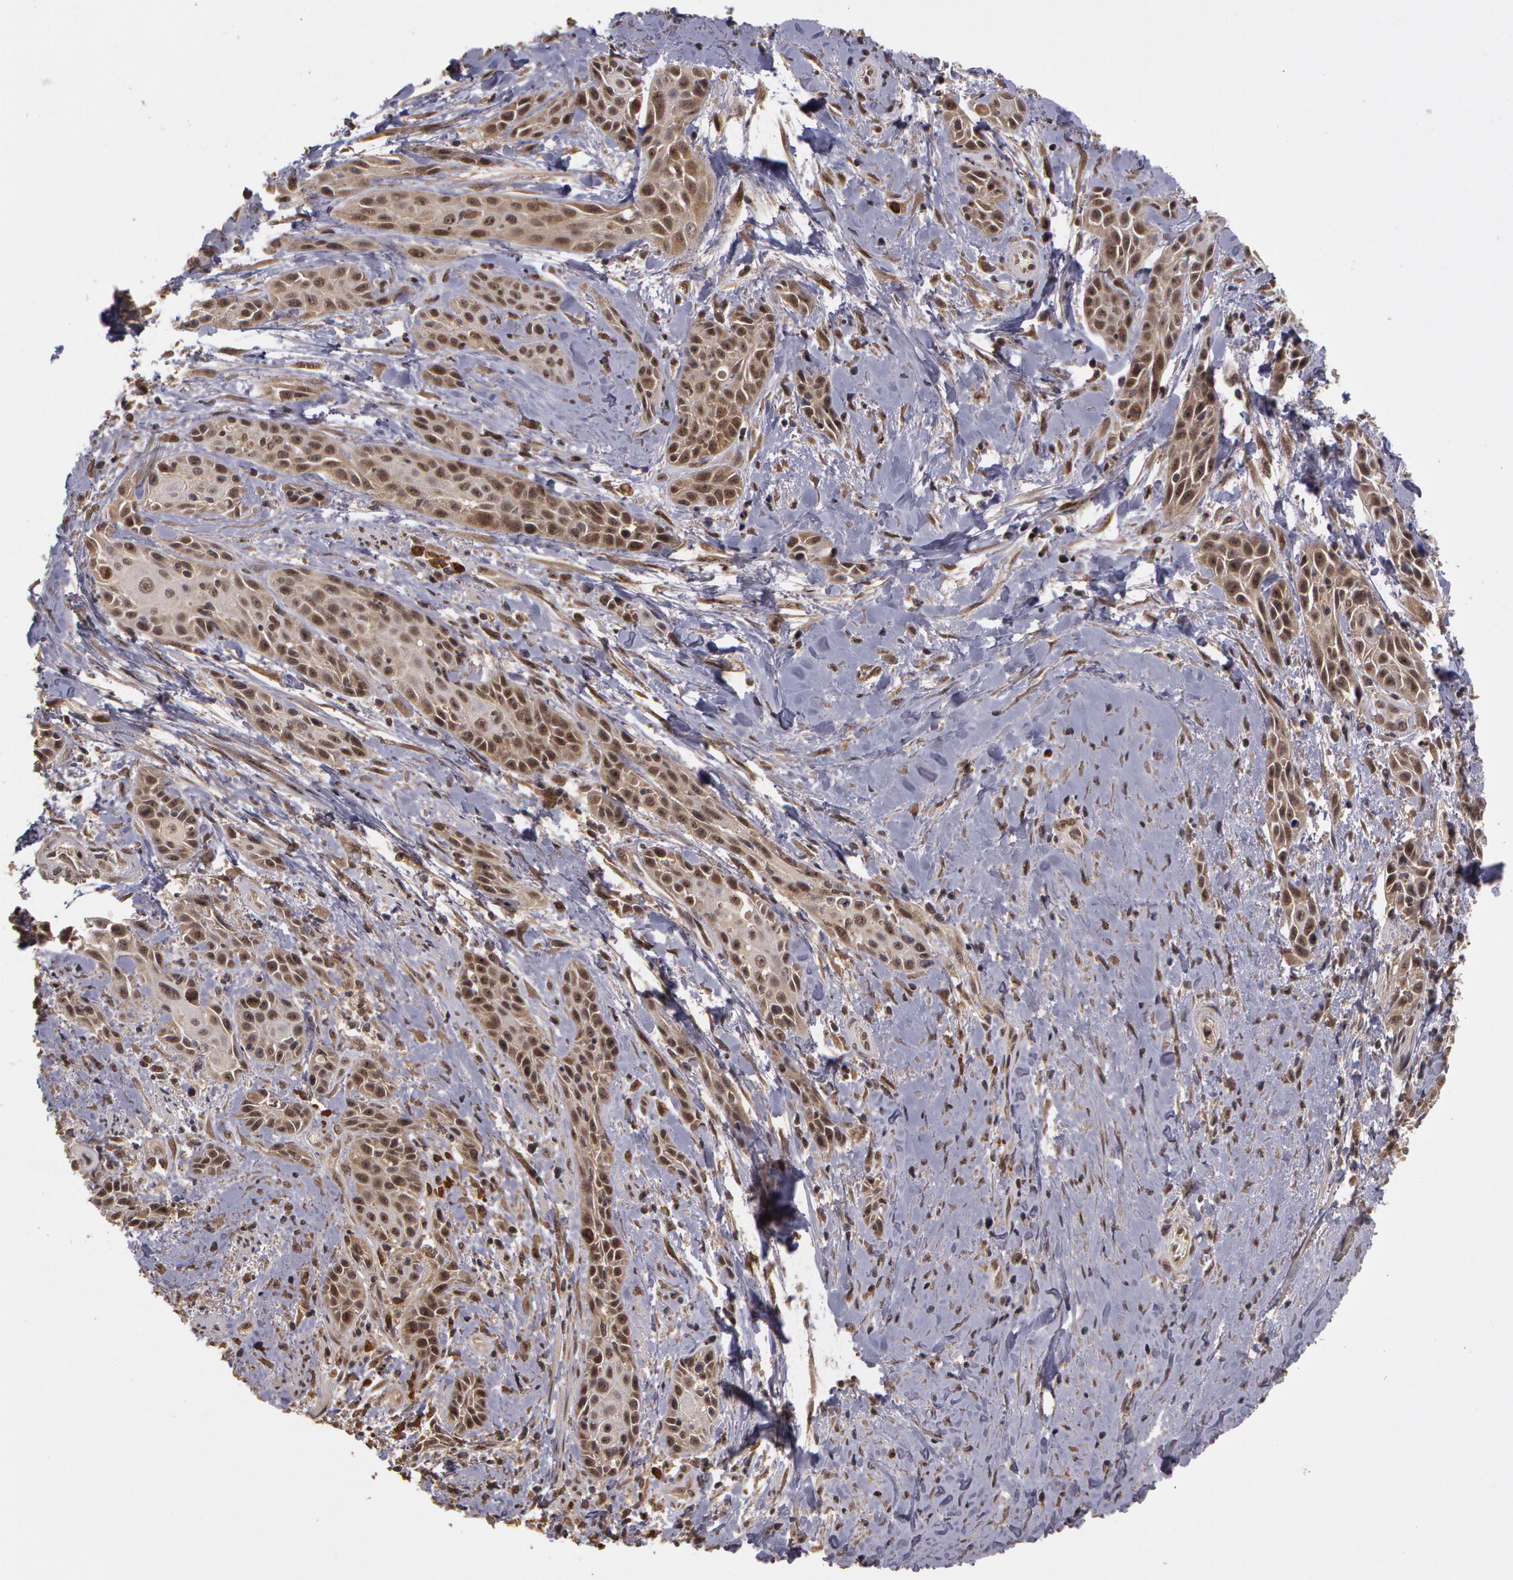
{"staining": {"intensity": "strong", "quantity": ">75%", "location": "cytoplasmic/membranous,nuclear"}, "tissue": "skin cancer", "cell_type": "Tumor cells", "image_type": "cancer", "snomed": [{"axis": "morphology", "description": "Squamous cell carcinoma, NOS"}, {"axis": "topography", "description": "Skin"}, {"axis": "topography", "description": "Anal"}], "caption": "Brown immunohistochemical staining in skin cancer (squamous cell carcinoma) demonstrates strong cytoplasmic/membranous and nuclear positivity in about >75% of tumor cells. (Brightfield microscopy of DAB IHC at high magnification).", "gene": "GLIS1", "patient": {"sex": "male", "age": 64}}